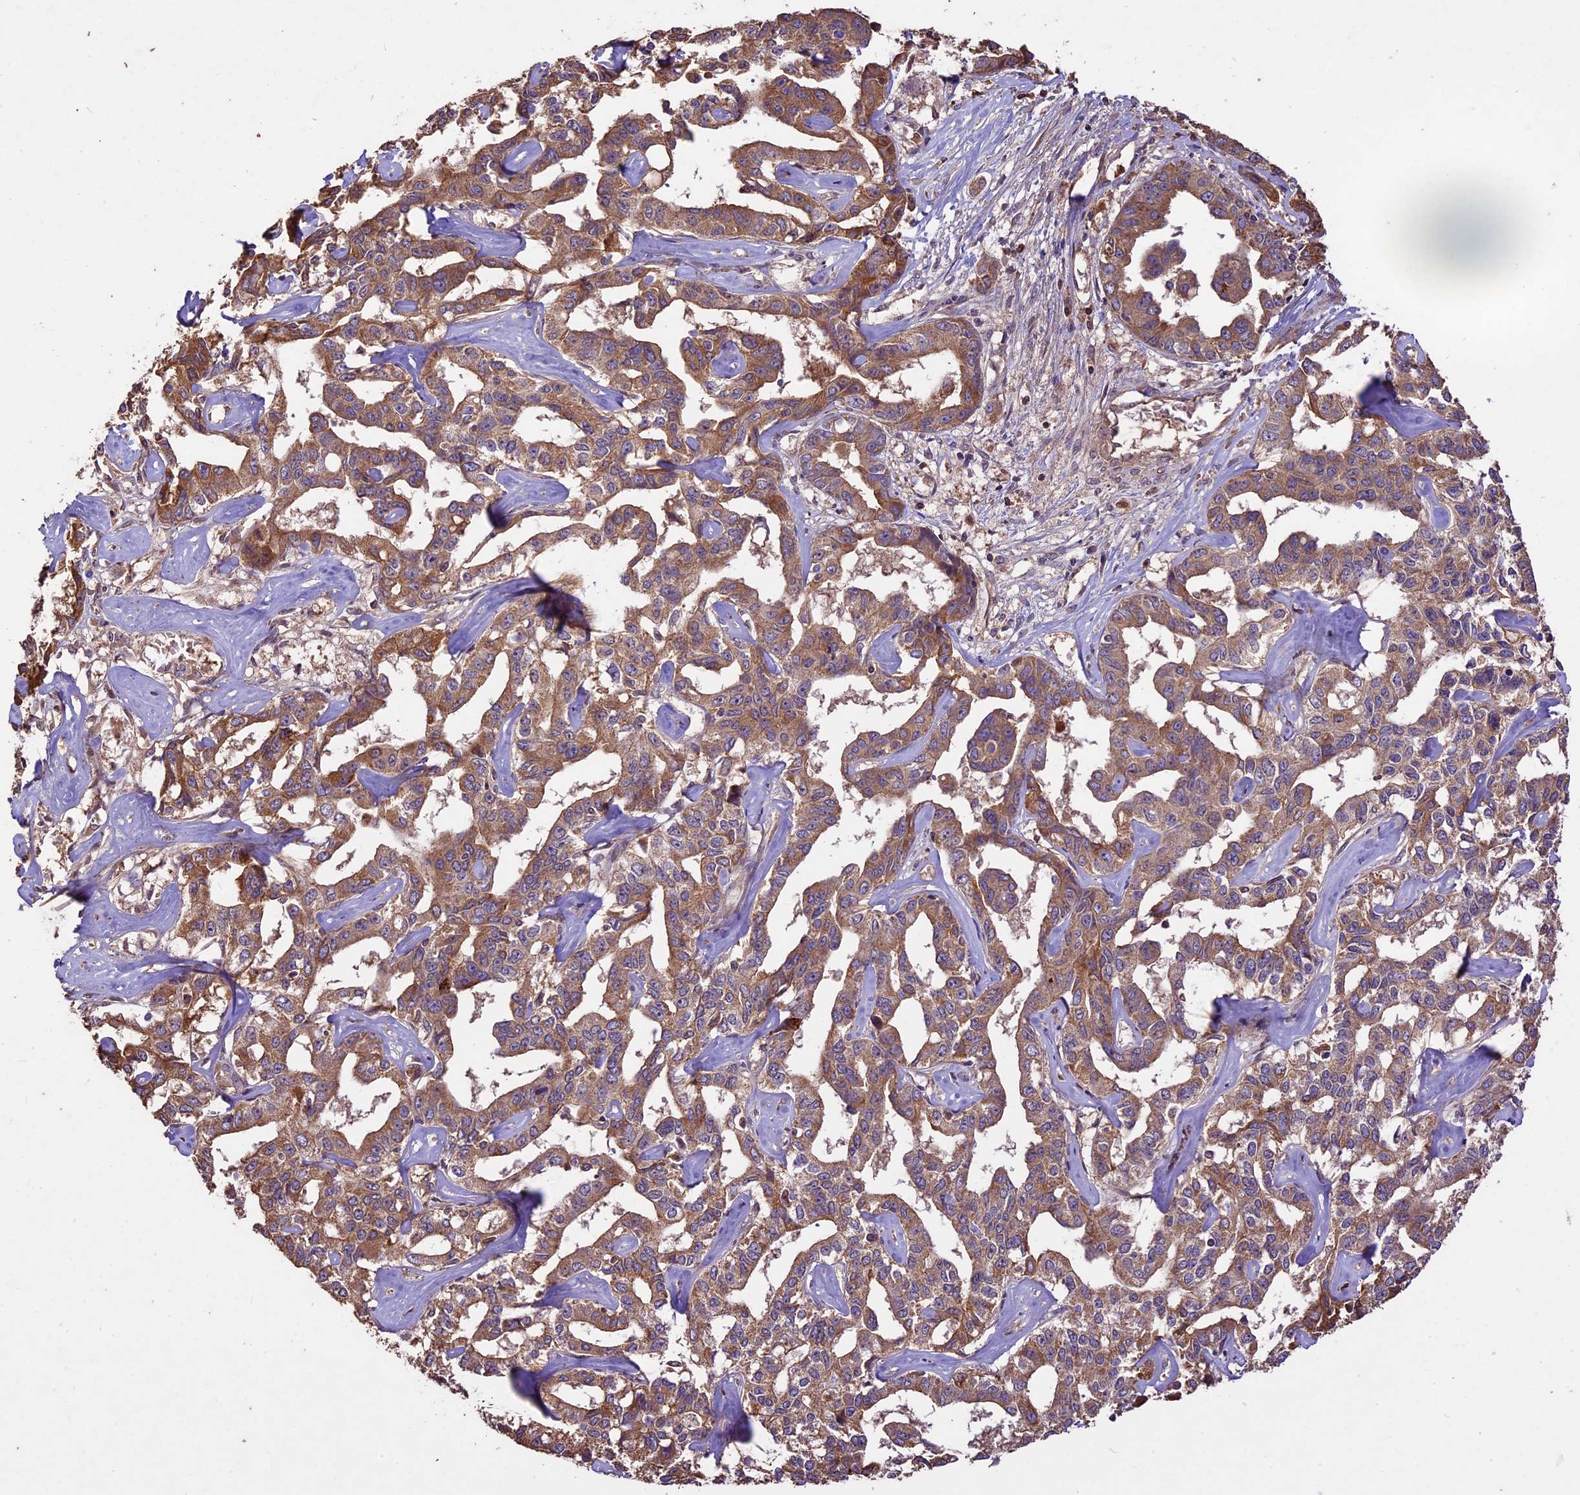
{"staining": {"intensity": "moderate", "quantity": ">75%", "location": "cytoplasmic/membranous"}, "tissue": "liver cancer", "cell_type": "Tumor cells", "image_type": "cancer", "snomed": [{"axis": "morphology", "description": "Cholangiocarcinoma"}, {"axis": "topography", "description": "Liver"}], "caption": "Tumor cells exhibit medium levels of moderate cytoplasmic/membranous expression in about >75% of cells in human liver cancer (cholangiocarcinoma).", "gene": "CRLF1", "patient": {"sex": "male", "age": 59}}